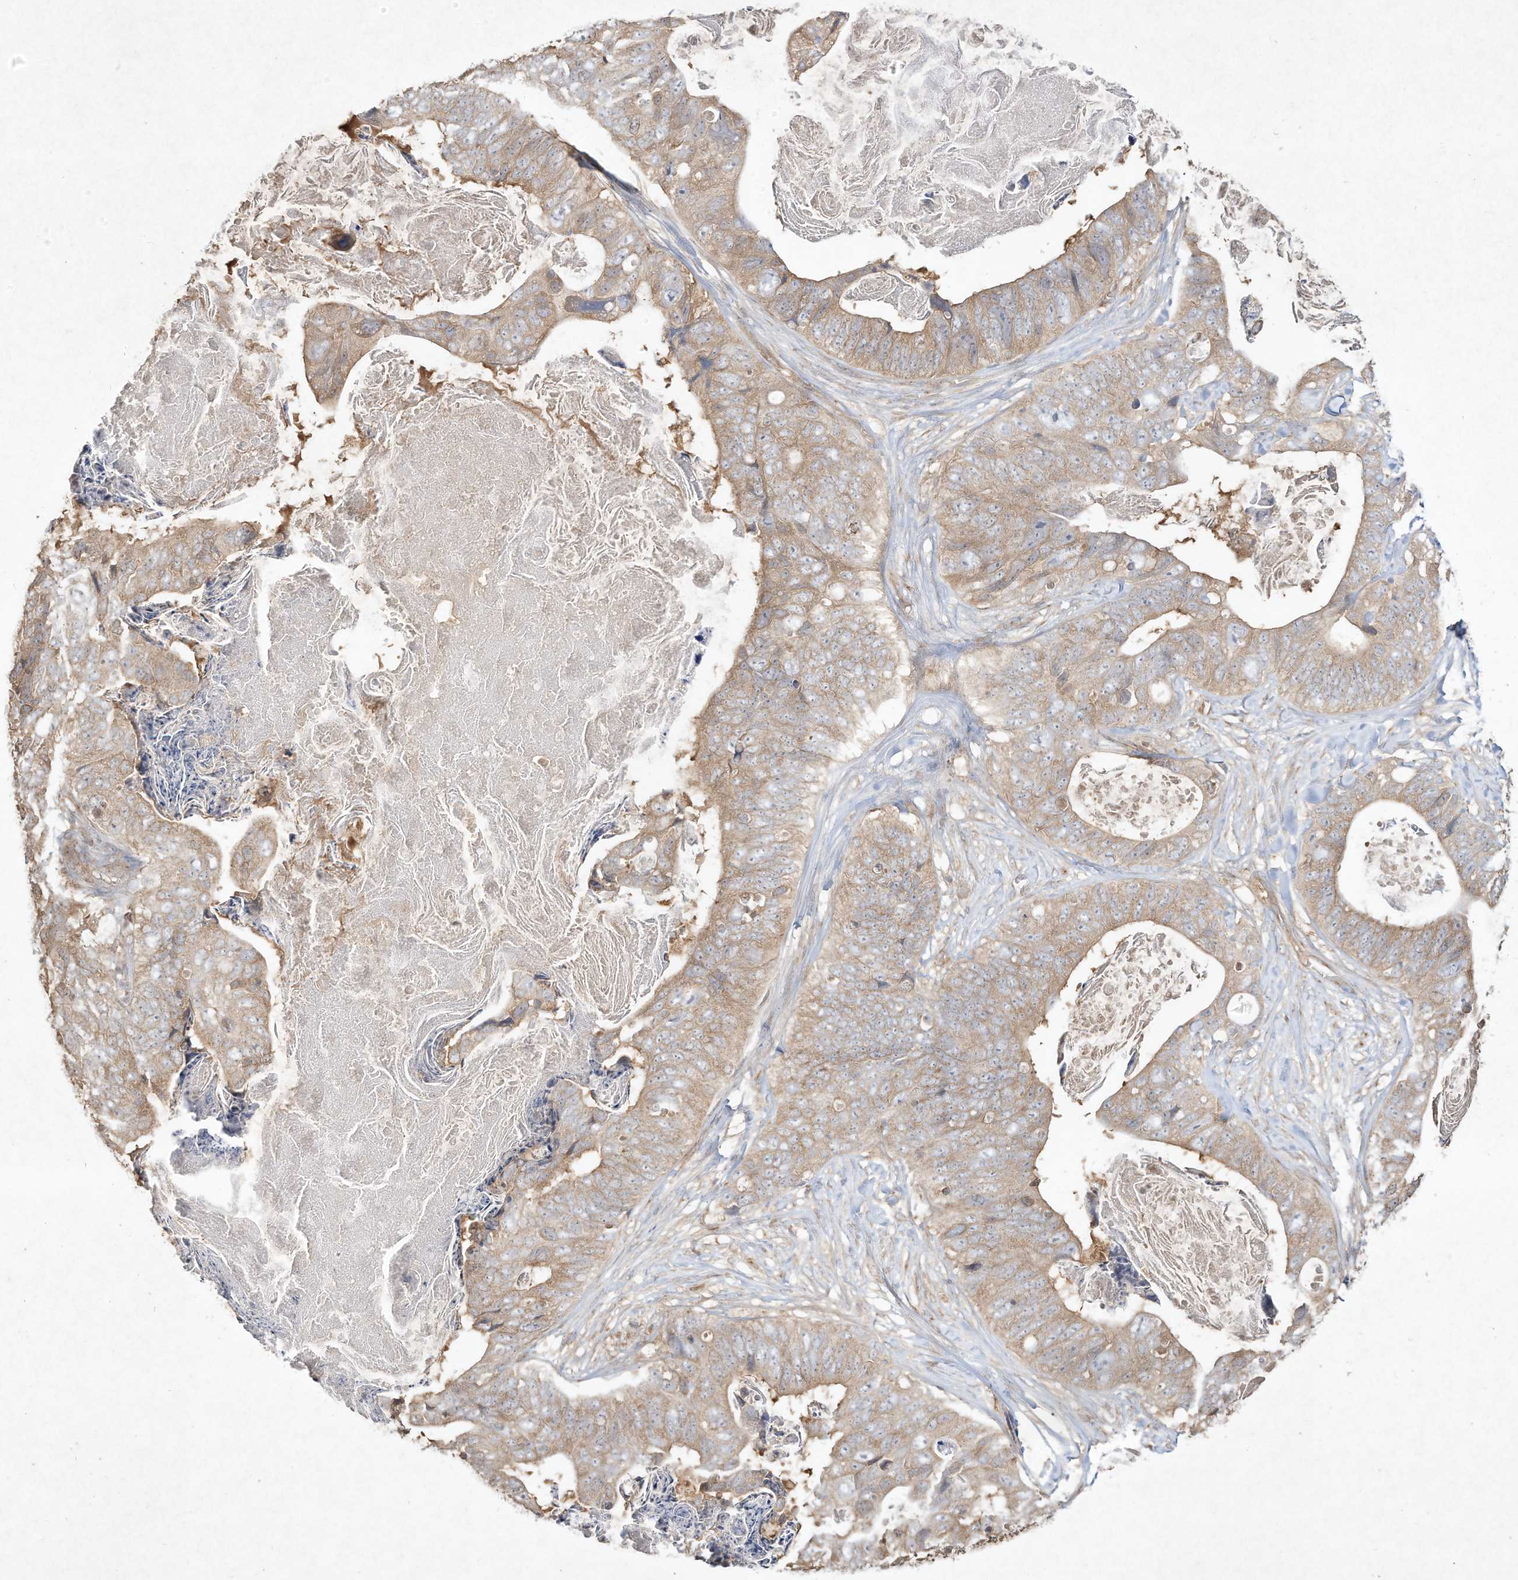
{"staining": {"intensity": "weak", "quantity": ">75%", "location": "cytoplasmic/membranous"}, "tissue": "stomach cancer", "cell_type": "Tumor cells", "image_type": "cancer", "snomed": [{"axis": "morphology", "description": "Adenocarcinoma, NOS"}, {"axis": "topography", "description": "Stomach"}], "caption": "Stomach cancer tissue shows weak cytoplasmic/membranous expression in approximately >75% of tumor cells", "gene": "DYNC1I2", "patient": {"sex": "female", "age": 89}}